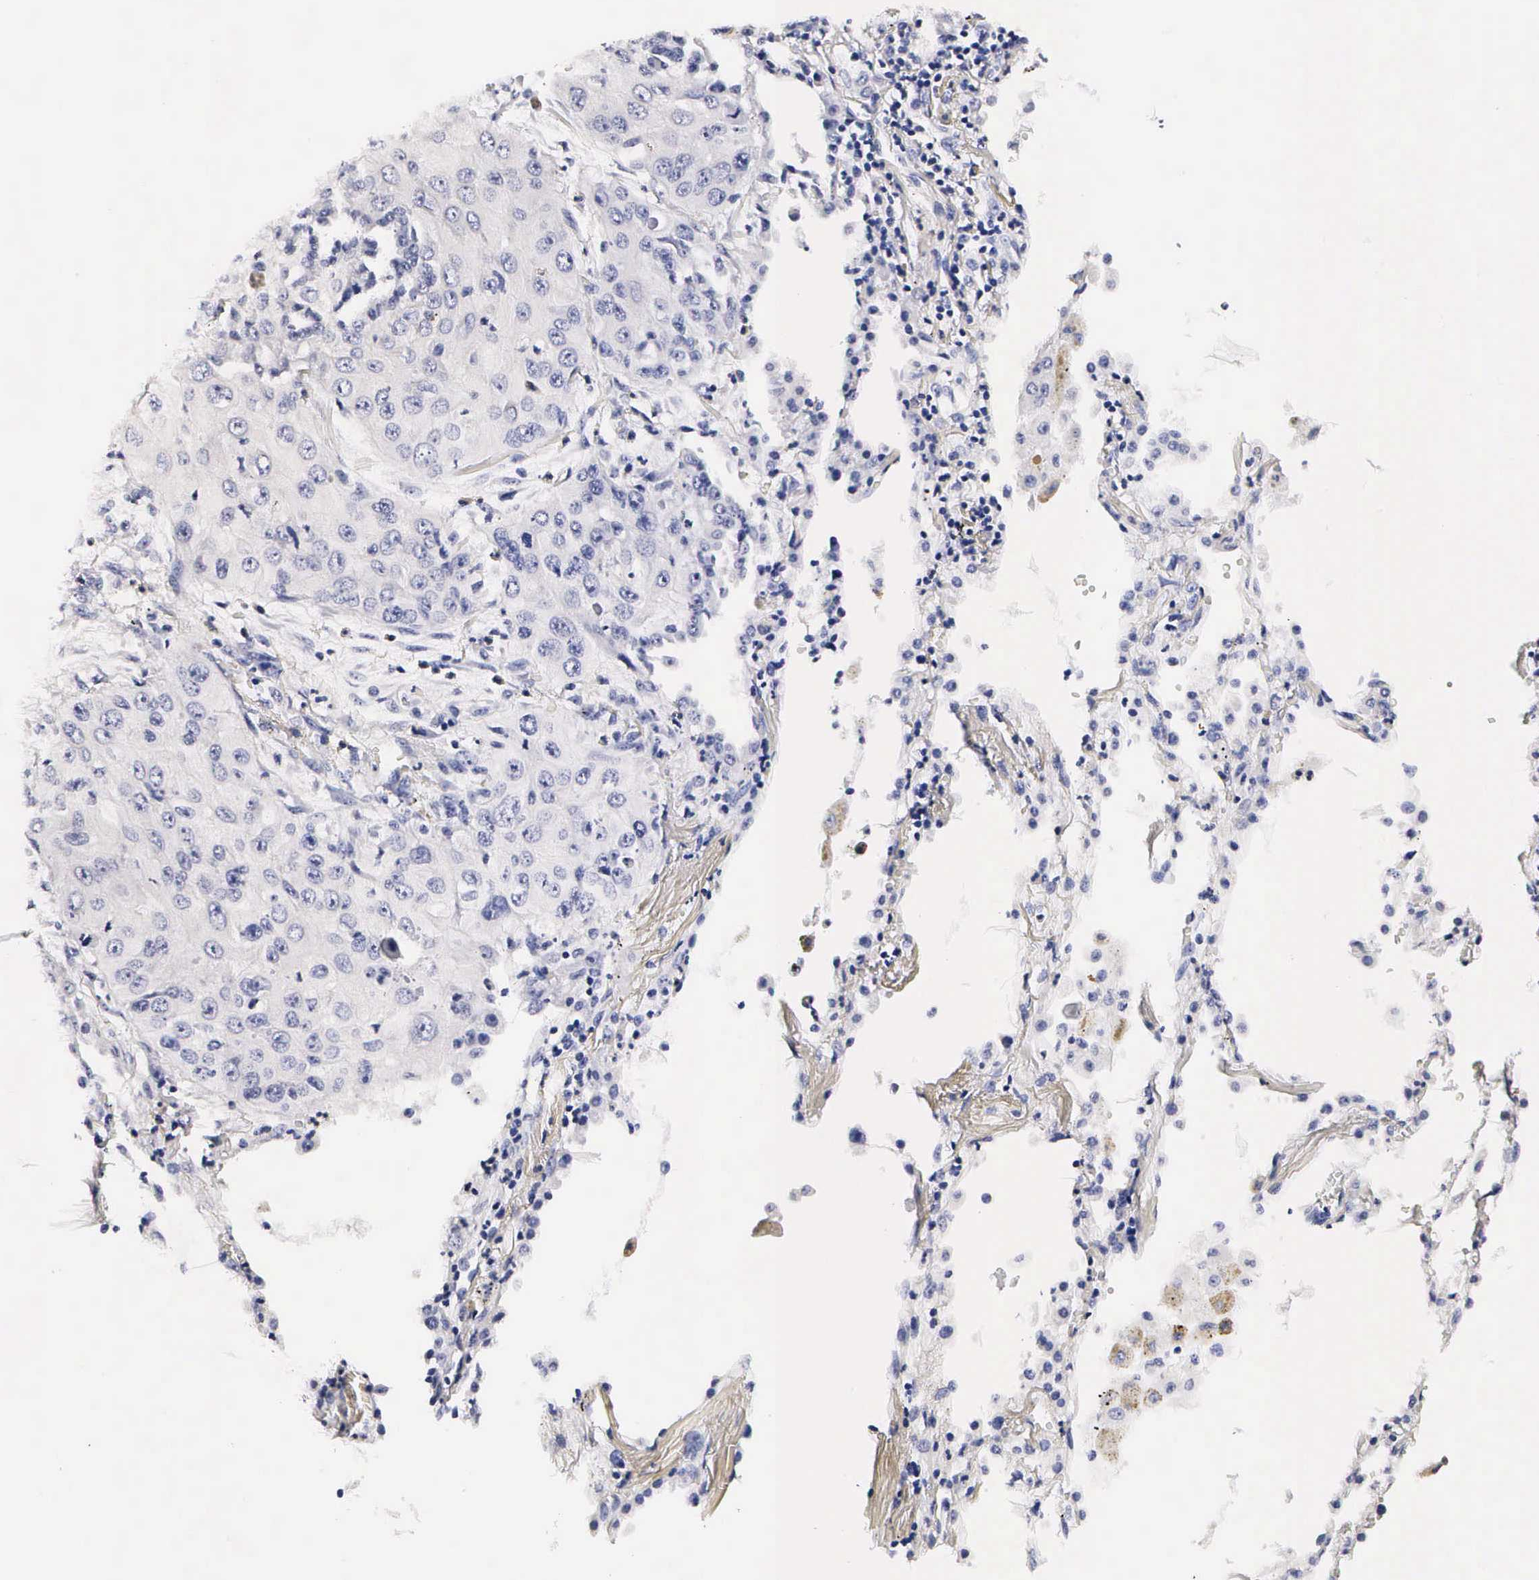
{"staining": {"intensity": "negative", "quantity": "none", "location": "none"}, "tissue": "lung cancer", "cell_type": "Tumor cells", "image_type": "cancer", "snomed": [{"axis": "morphology", "description": "Squamous cell carcinoma, NOS"}, {"axis": "topography", "description": "Lung"}], "caption": "Lung cancer stained for a protein using IHC reveals no expression tumor cells.", "gene": "RNASE6", "patient": {"sex": "male", "age": 71}}